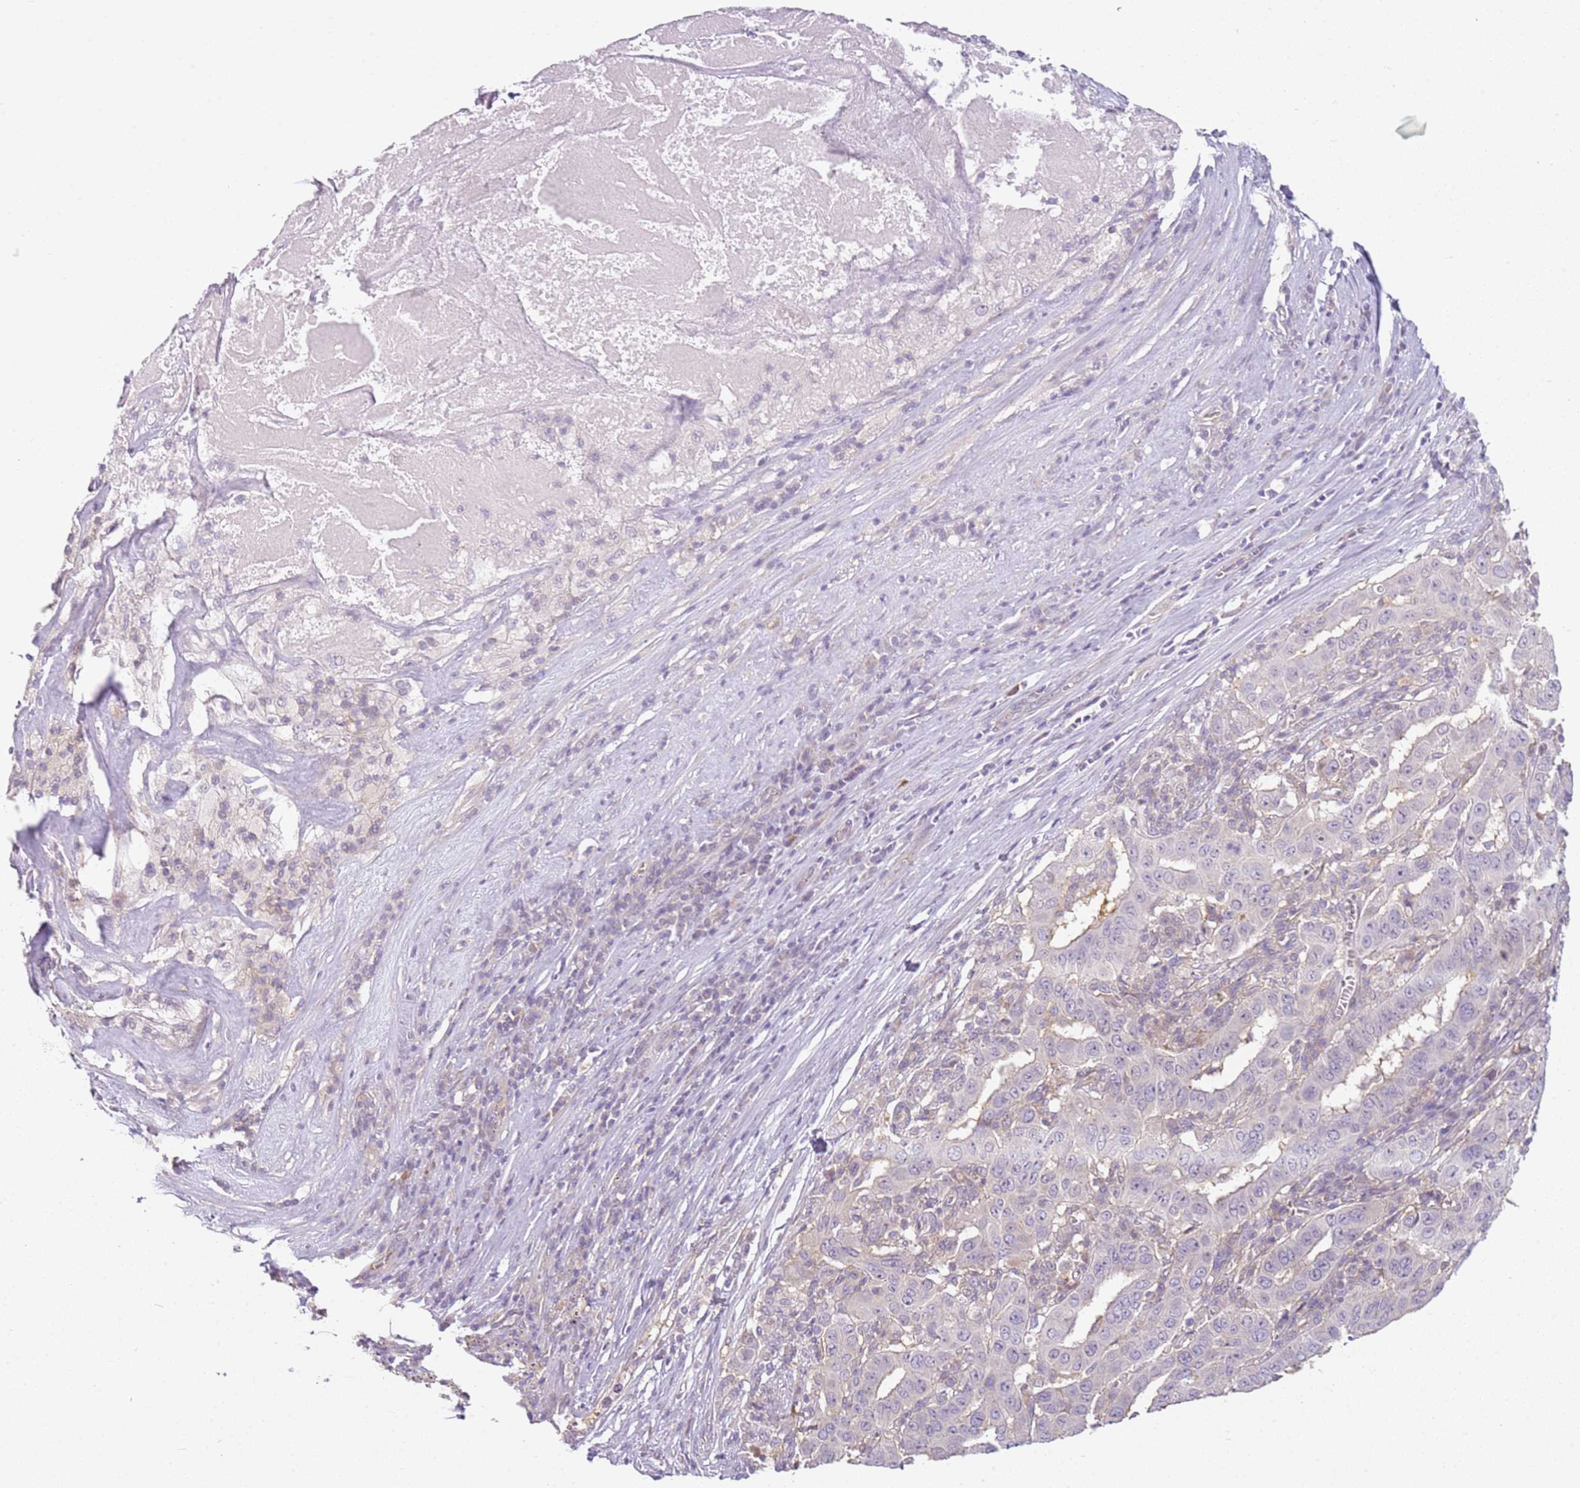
{"staining": {"intensity": "negative", "quantity": "none", "location": "none"}, "tissue": "pancreatic cancer", "cell_type": "Tumor cells", "image_type": "cancer", "snomed": [{"axis": "morphology", "description": "Adenocarcinoma, NOS"}, {"axis": "topography", "description": "Pancreas"}], "caption": "Tumor cells are negative for brown protein staining in adenocarcinoma (pancreatic). The staining was performed using DAB to visualize the protein expression in brown, while the nuclei were stained in blue with hematoxylin (Magnification: 20x).", "gene": "DEFB116", "patient": {"sex": "male", "age": 63}}